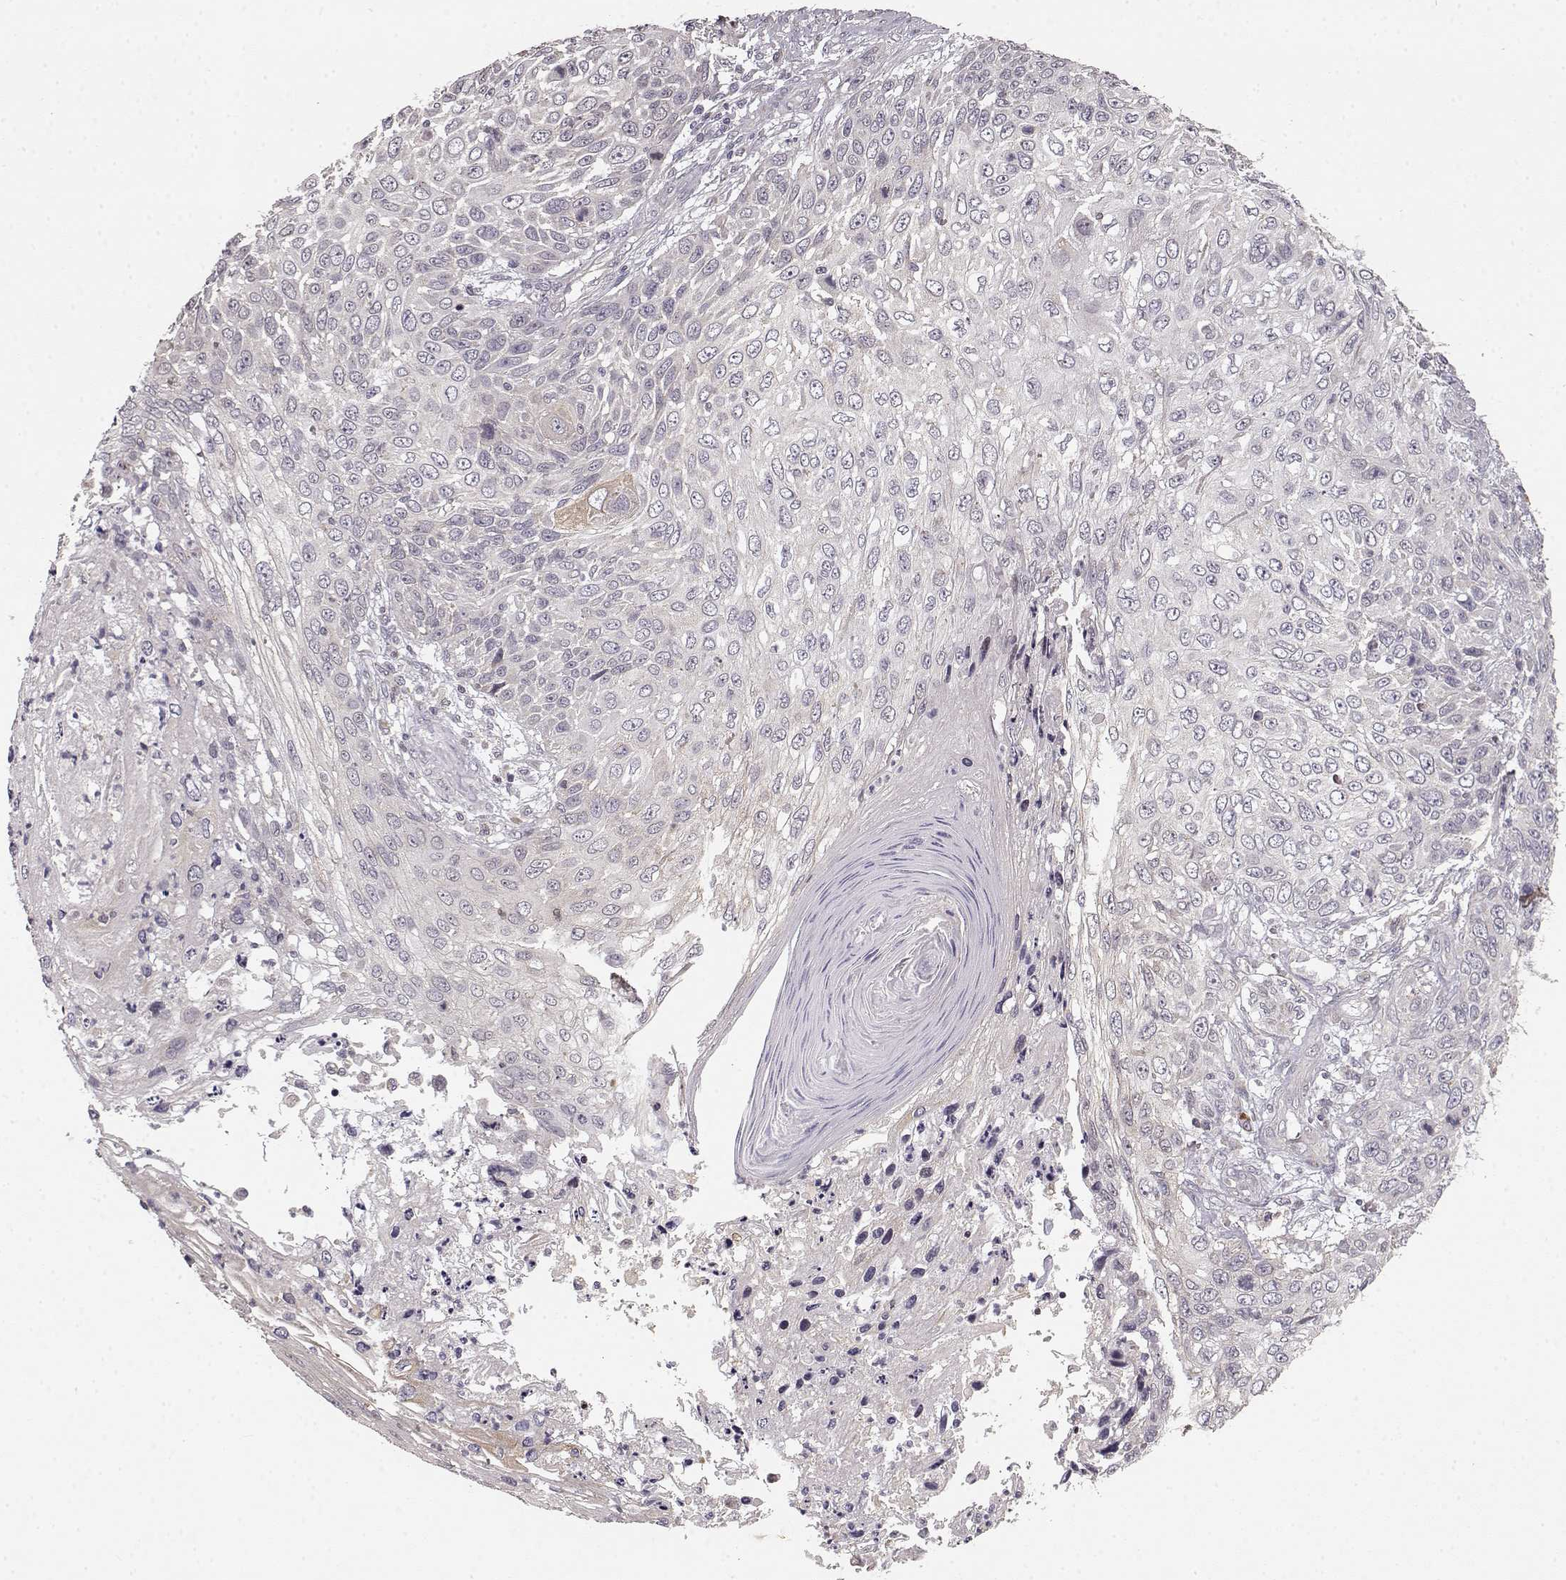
{"staining": {"intensity": "negative", "quantity": "none", "location": "none"}, "tissue": "skin cancer", "cell_type": "Tumor cells", "image_type": "cancer", "snomed": [{"axis": "morphology", "description": "Squamous cell carcinoma, NOS"}, {"axis": "topography", "description": "Skin"}], "caption": "This is an immunohistochemistry (IHC) micrograph of skin cancer (squamous cell carcinoma). There is no expression in tumor cells.", "gene": "BACH2", "patient": {"sex": "male", "age": 92}}